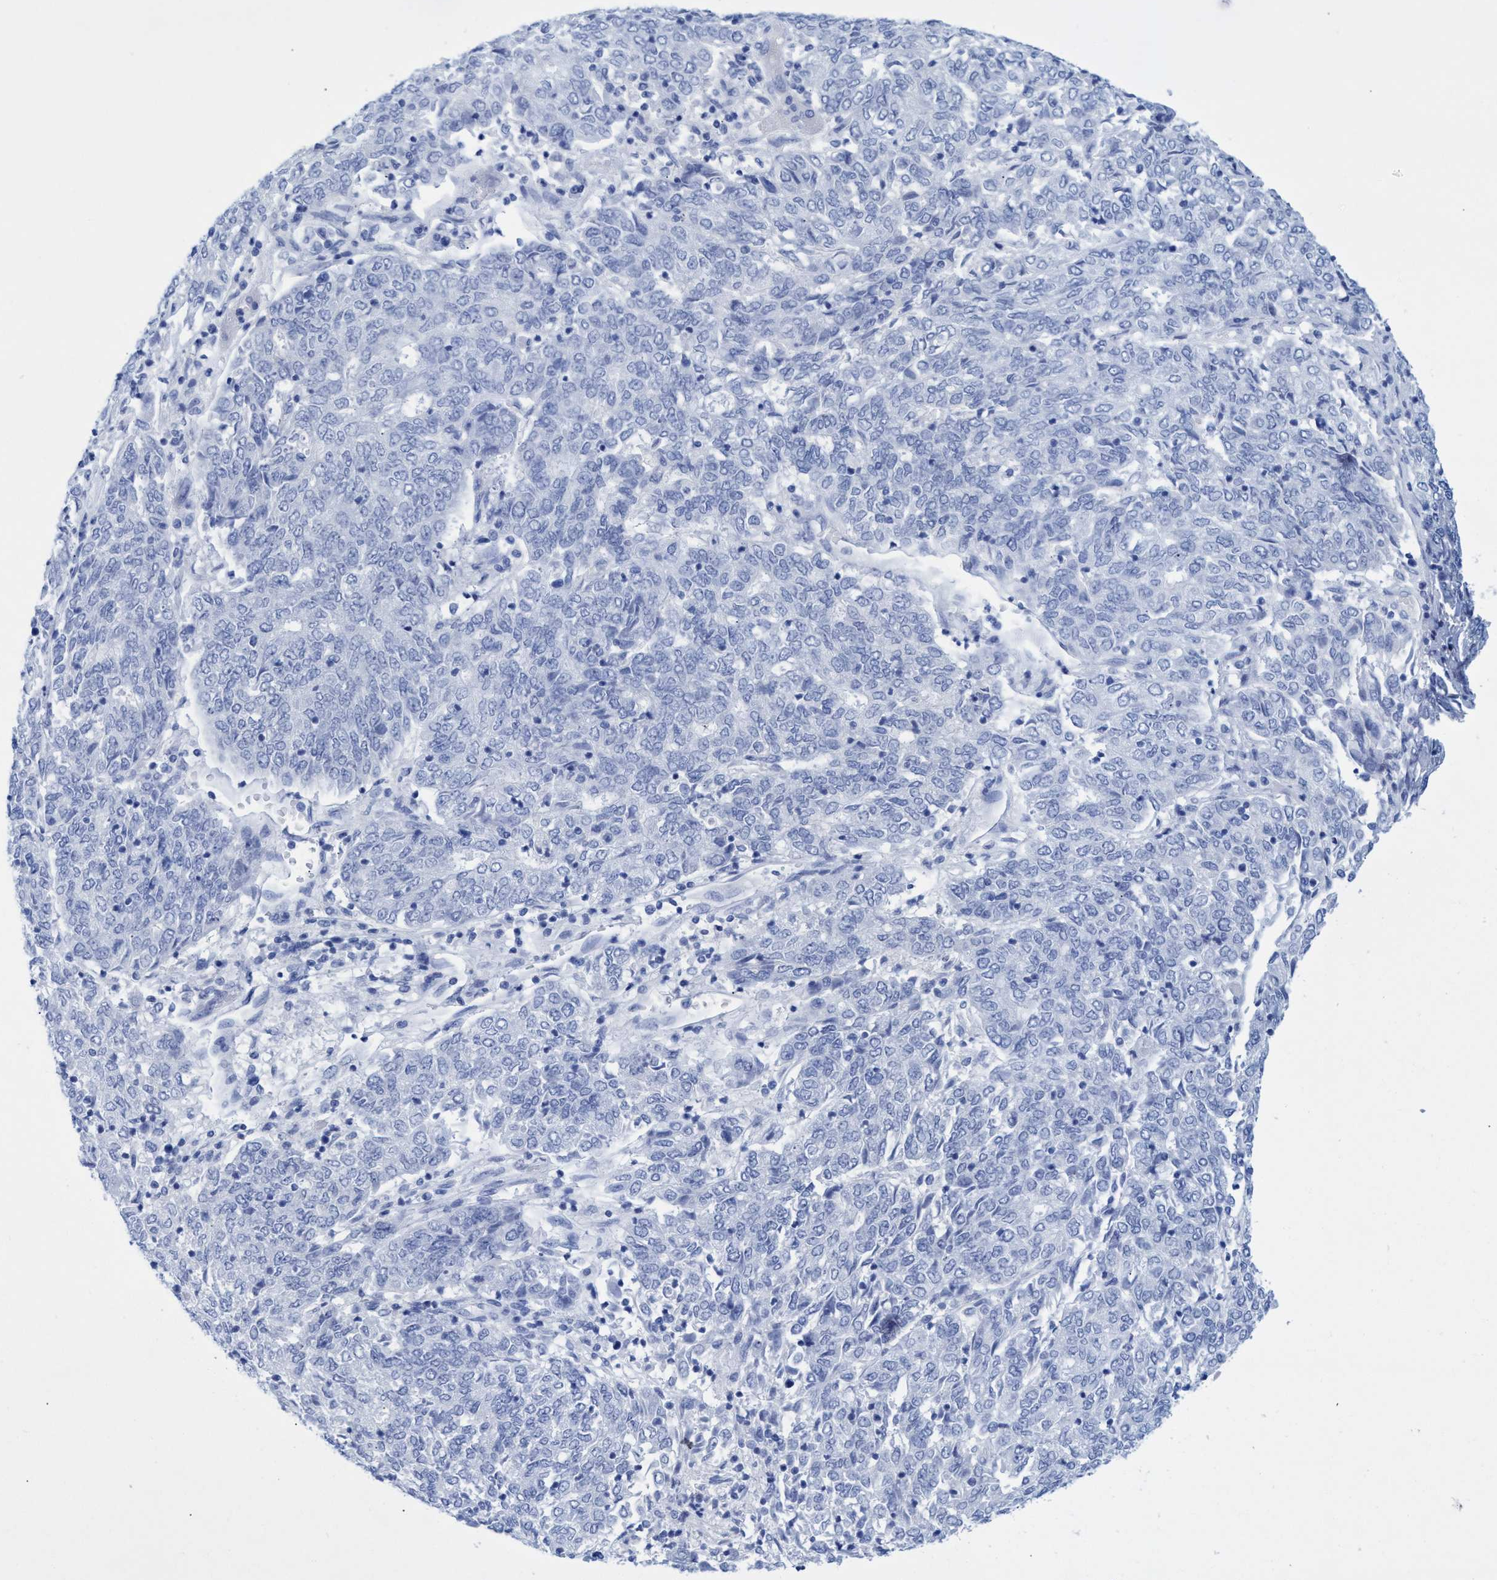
{"staining": {"intensity": "negative", "quantity": "none", "location": "none"}, "tissue": "endometrial cancer", "cell_type": "Tumor cells", "image_type": "cancer", "snomed": [{"axis": "morphology", "description": "Adenocarcinoma, NOS"}, {"axis": "topography", "description": "Endometrium"}], "caption": "DAB immunohistochemical staining of human adenocarcinoma (endometrial) exhibits no significant staining in tumor cells.", "gene": "INSL6", "patient": {"sex": "female", "age": 80}}